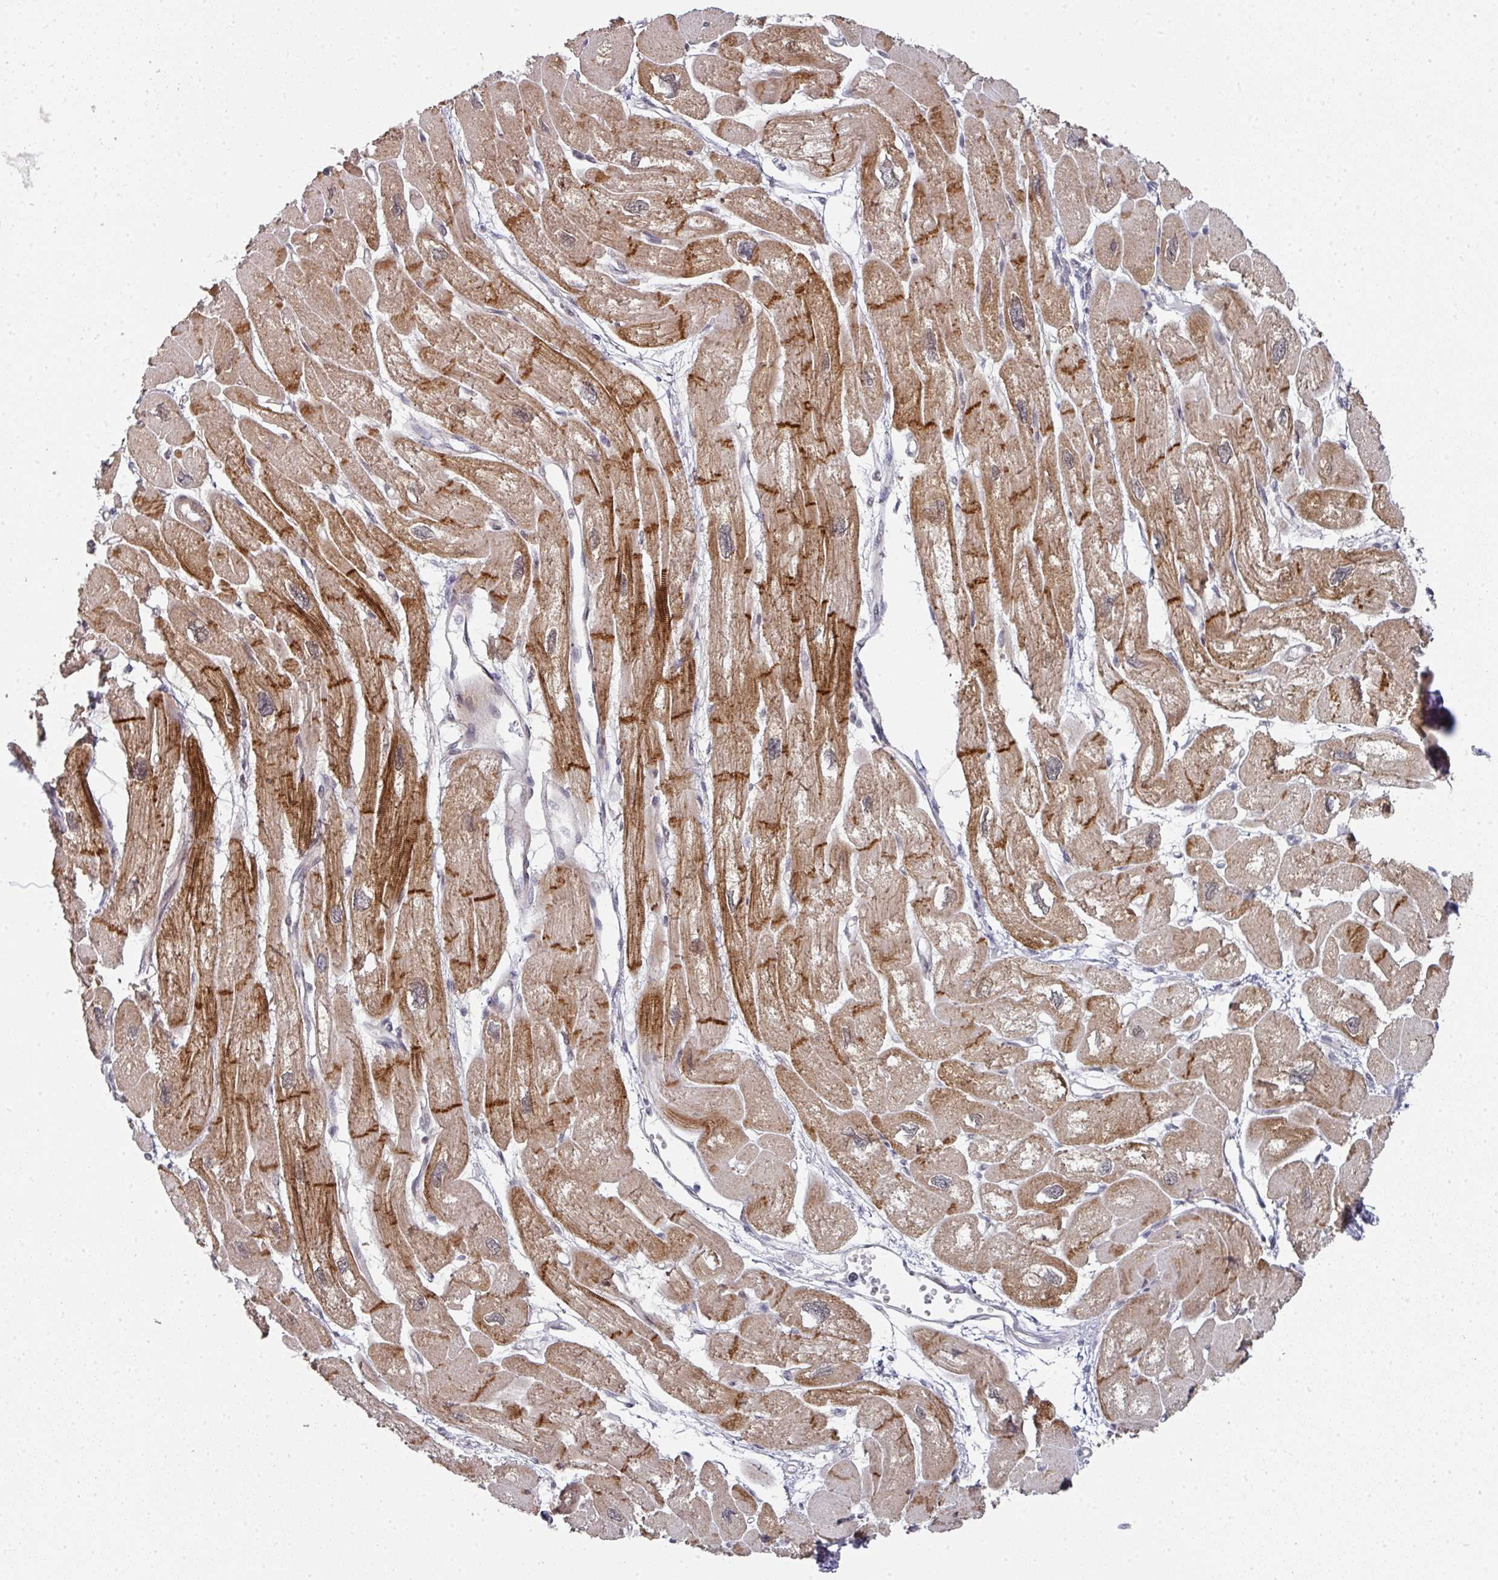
{"staining": {"intensity": "strong", "quantity": ">75%", "location": "cytoplasmic/membranous"}, "tissue": "heart muscle", "cell_type": "Cardiomyocytes", "image_type": "normal", "snomed": [{"axis": "morphology", "description": "Normal tissue, NOS"}, {"axis": "topography", "description": "Heart"}], "caption": "Heart muscle was stained to show a protein in brown. There is high levels of strong cytoplasmic/membranous staining in approximately >75% of cardiomyocytes. (DAB = brown stain, brightfield microscopy at high magnification).", "gene": "TMCC1", "patient": {"sex": "male", "age": 42}}